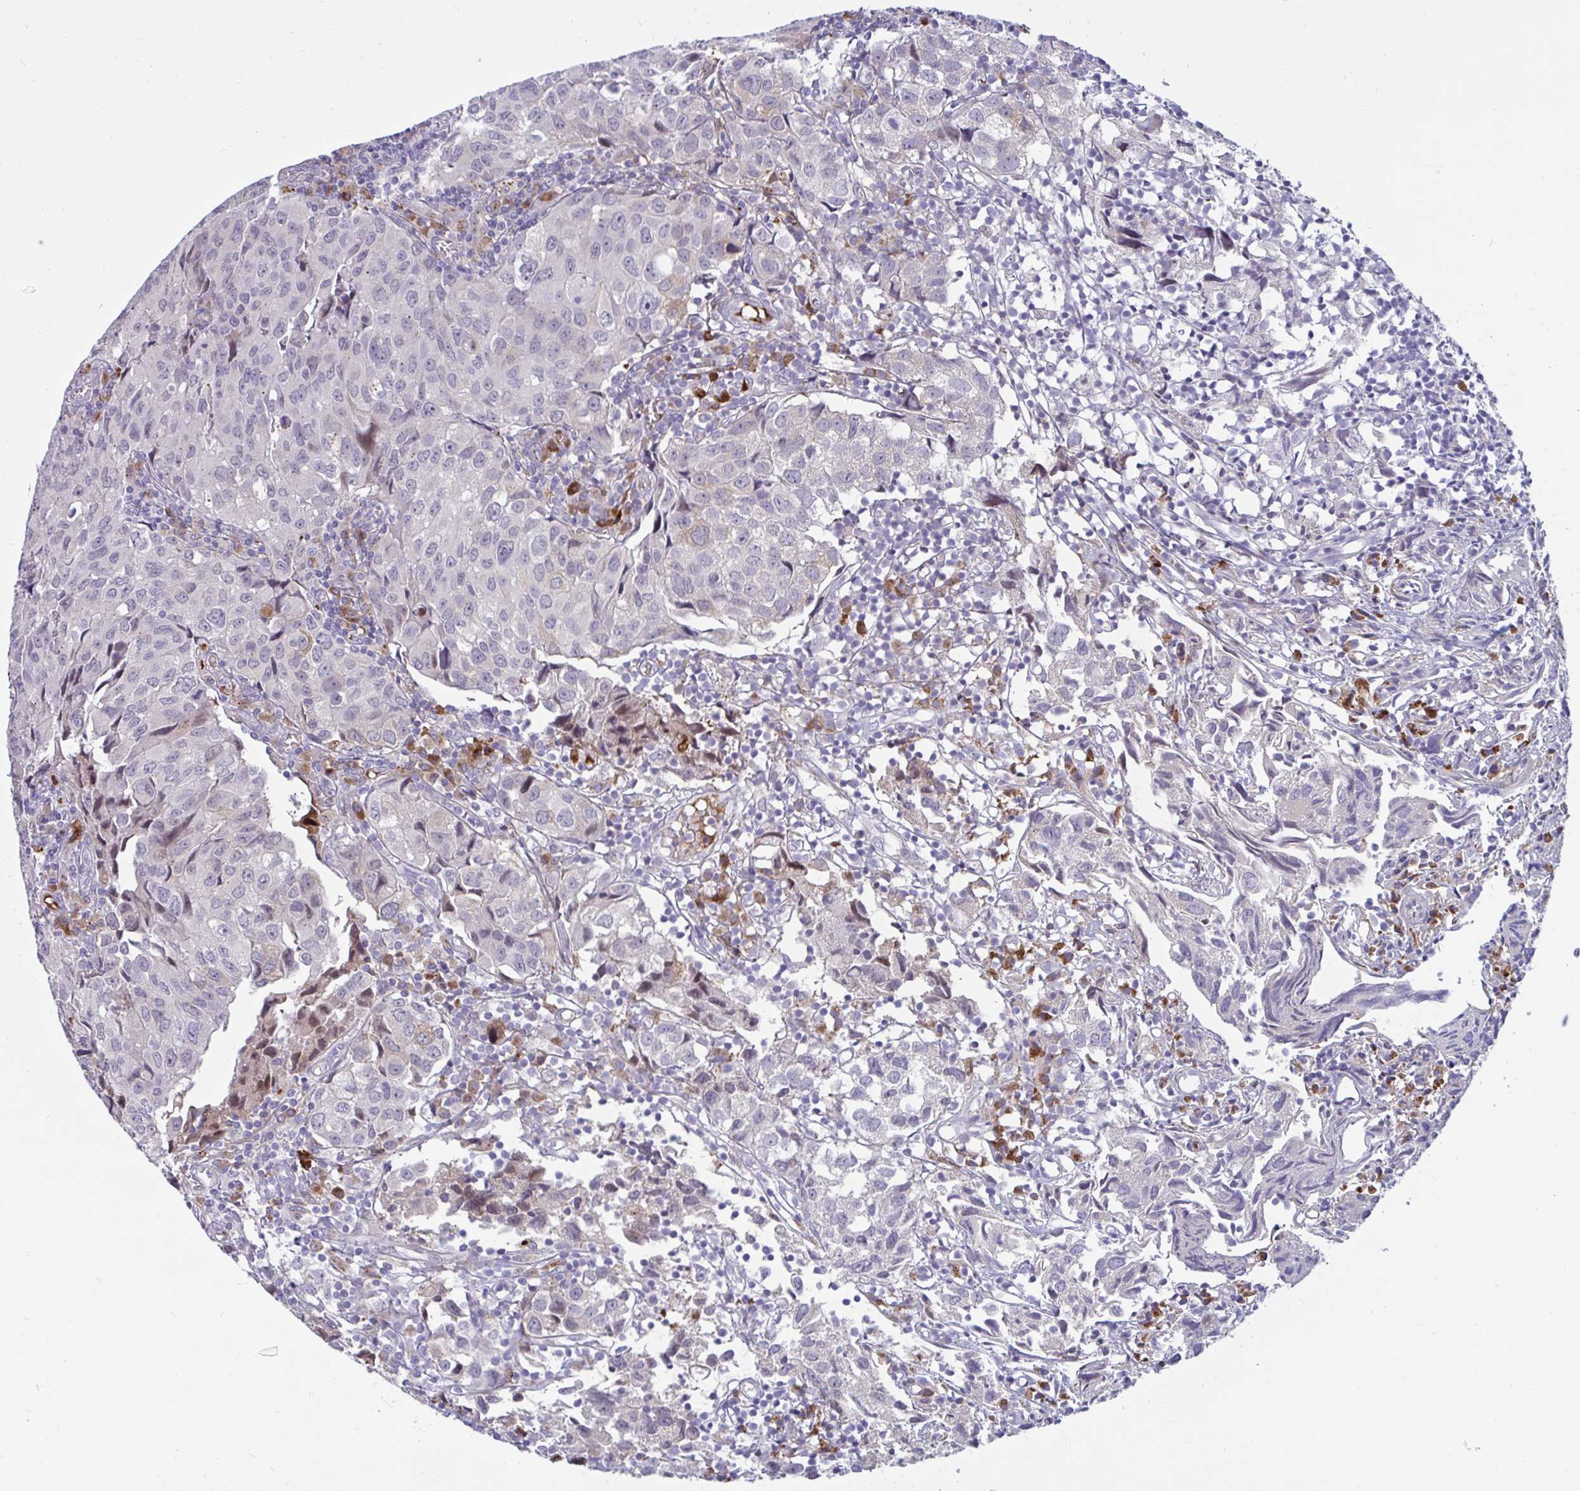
{"staining": {"intensity": "negative", "quantity": "none", "location": "none"}, "tissue": "urothelial cancer", "cell_type": "Tumor cells", "image_type": "cancer", "snomed": [{"axis": "morphology", "description": "Urothelial carcinoma, High grade"}, {"axis": "topography", "description": "Urinary bladder"}], "caption": "Human urothelial cancer stained for a protein using immunohistochemistry shows no staining in tumor cells.", "gene": "FAM219B", "patient": {"sex": "female", "age": 75}}